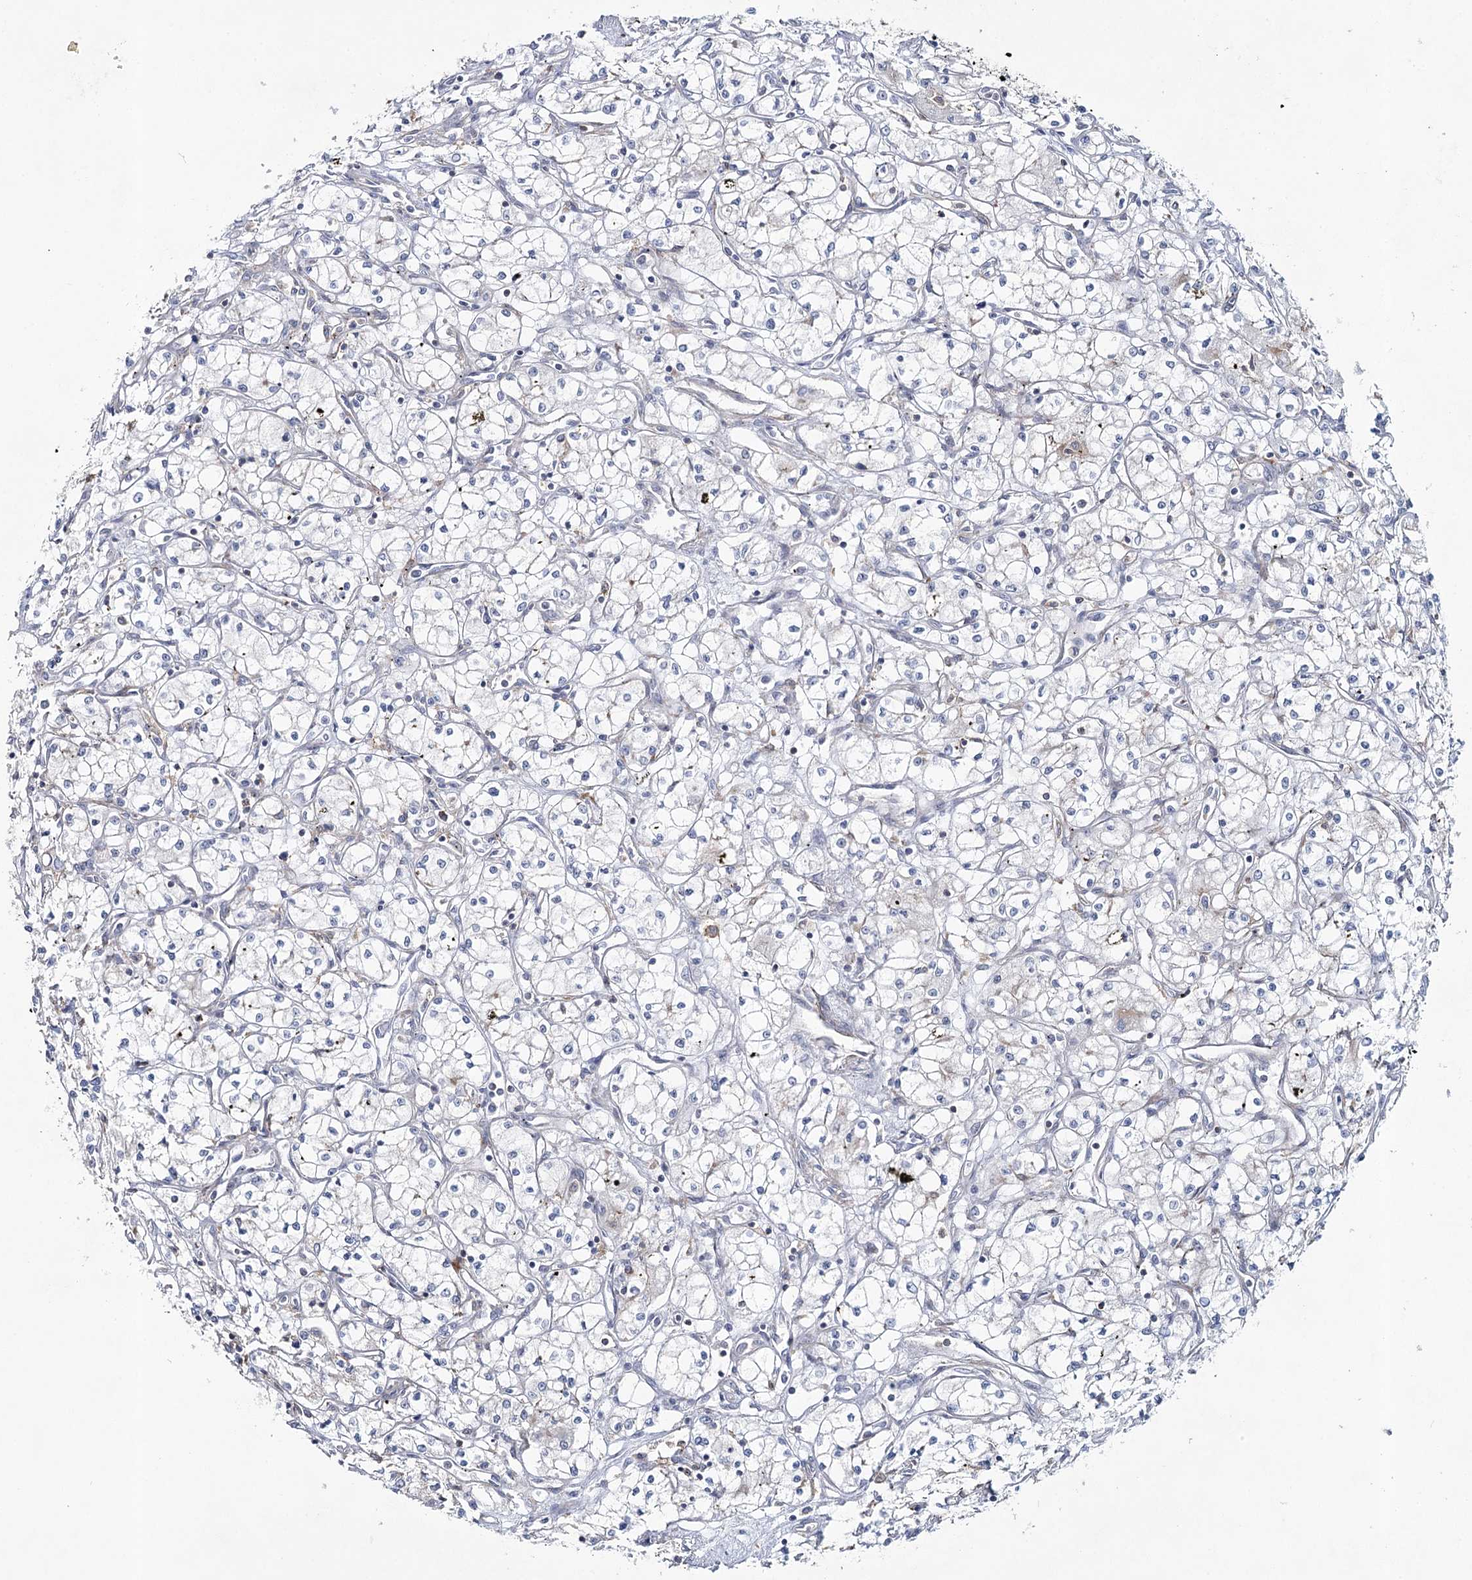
{"staining": {"intensity": "negative", "quantity": "none", "location": "none"}, "tissue": "renal cancer", "cell_type": "Tumor cells", "image_type": "cancer", "snomed": [{"axis": "morphology", "description": "Adenocarcinoma, NOS"}, {"axis": "topography", "description": "Kidney"}], "caption": "Adenocarcinoma (renal) was stained to show a protein in brown. There is no significant expression in tumor cells.", "gene": "ZC3H8", "patient": {"sex": "male", "age": 59}}